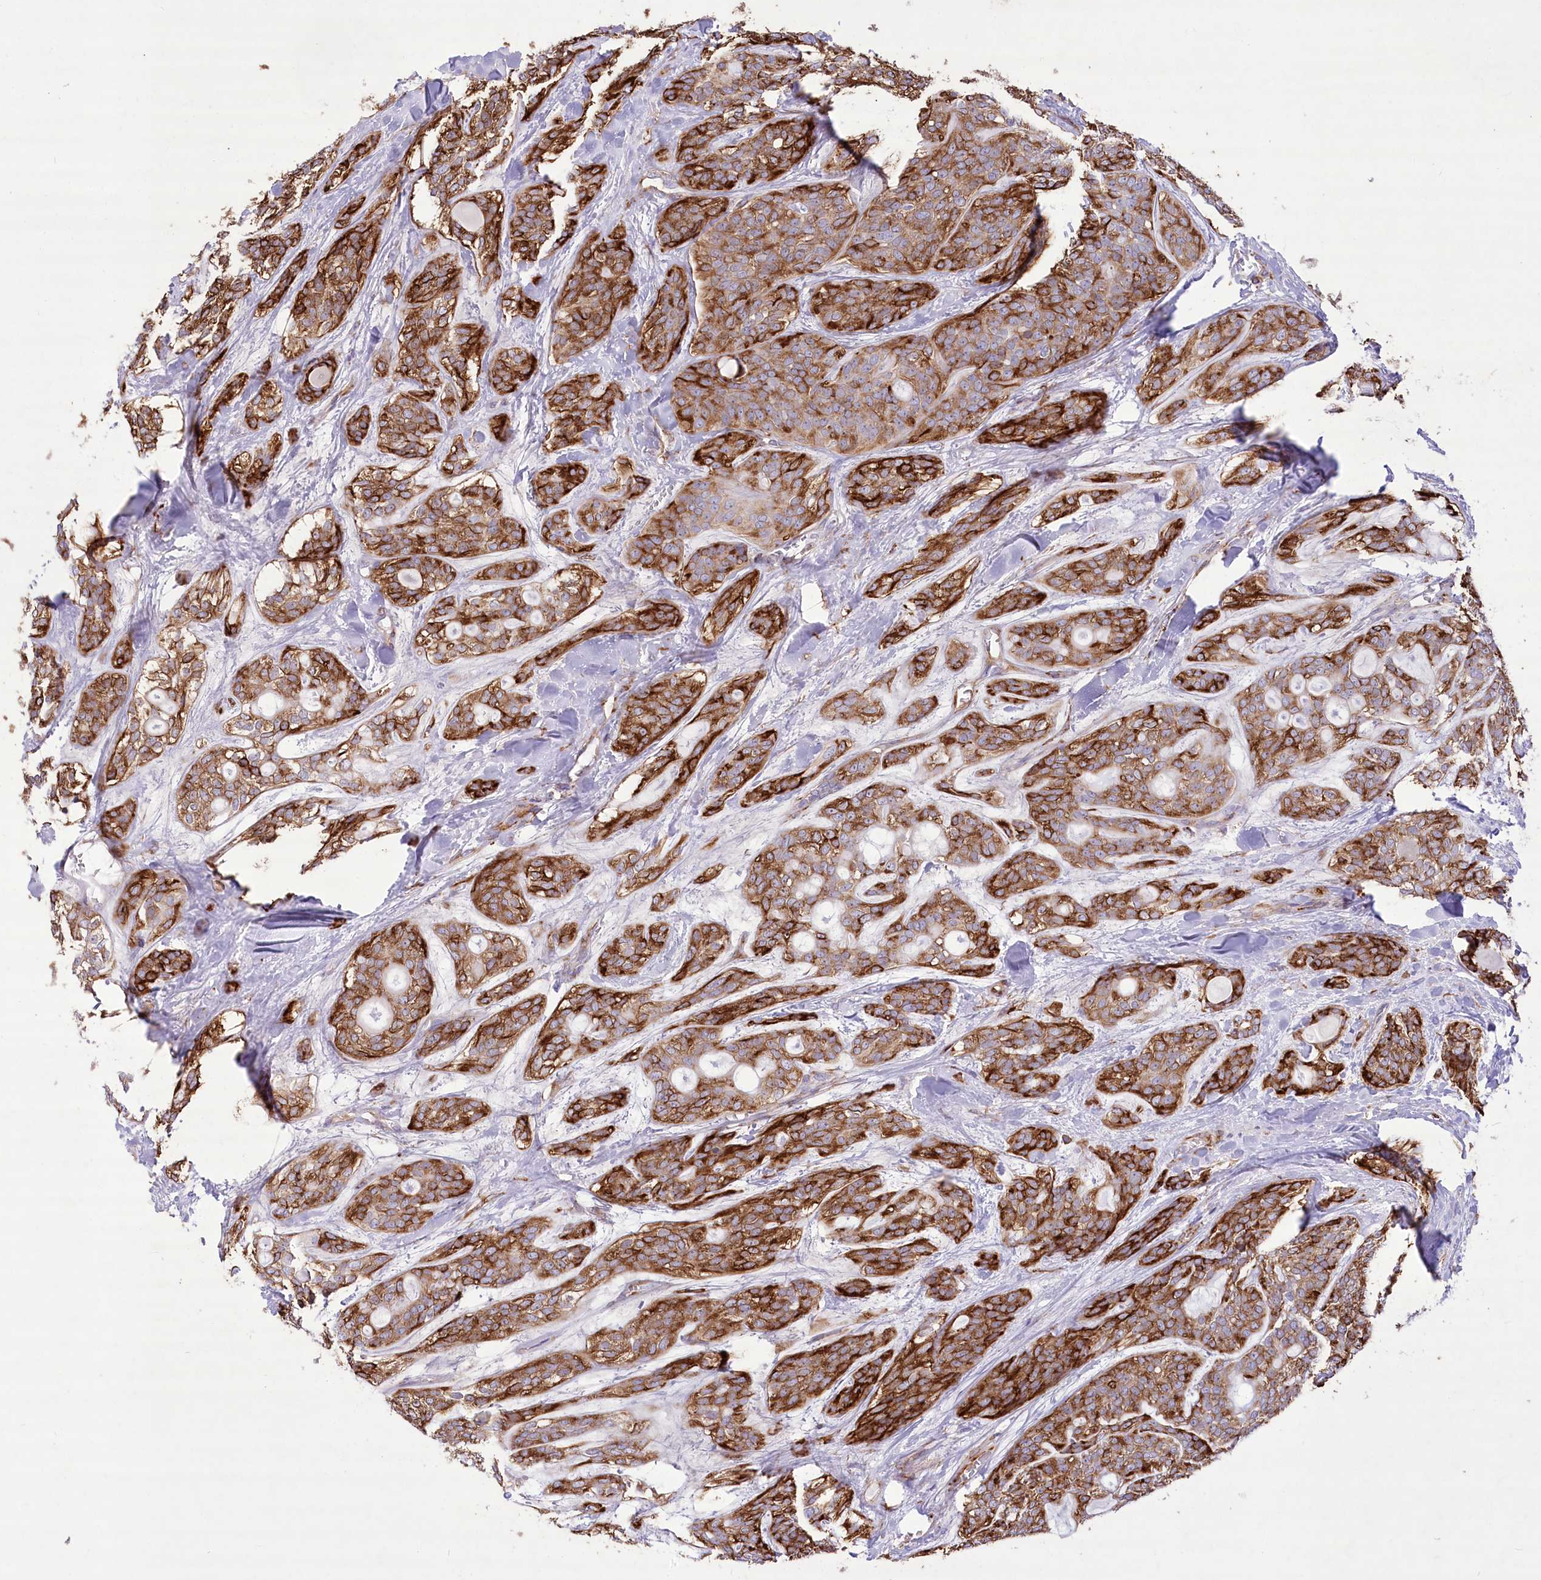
{"staining": {"intensity": "strong", "quantity": ">75%", "location": "cytoplasmic/membranous"}, "tissue": "head and neck cancer", "cell_type": "Tumor cells", "image_type": "cancer", "snomed": [{"axis": "morphology", "description": "Adenocarcinoma, NOS"}, {"axis": "topography", "description": "Head-Neck"}], "caption": "Immunohistochemistry (IHC) staining of head and neck cancer, which shows high levels of strong cytoplasmic/membranous expression in about >75% of tumor cells indicating strong cytoplasmic/membranous protein expression. The staining was performed using DAB (brown) for protein detection and nuclei were counterstained in hematoxylin (blue).", "gene": "ANGPTL3", "patient": {"sex": "male", "age": 66}}